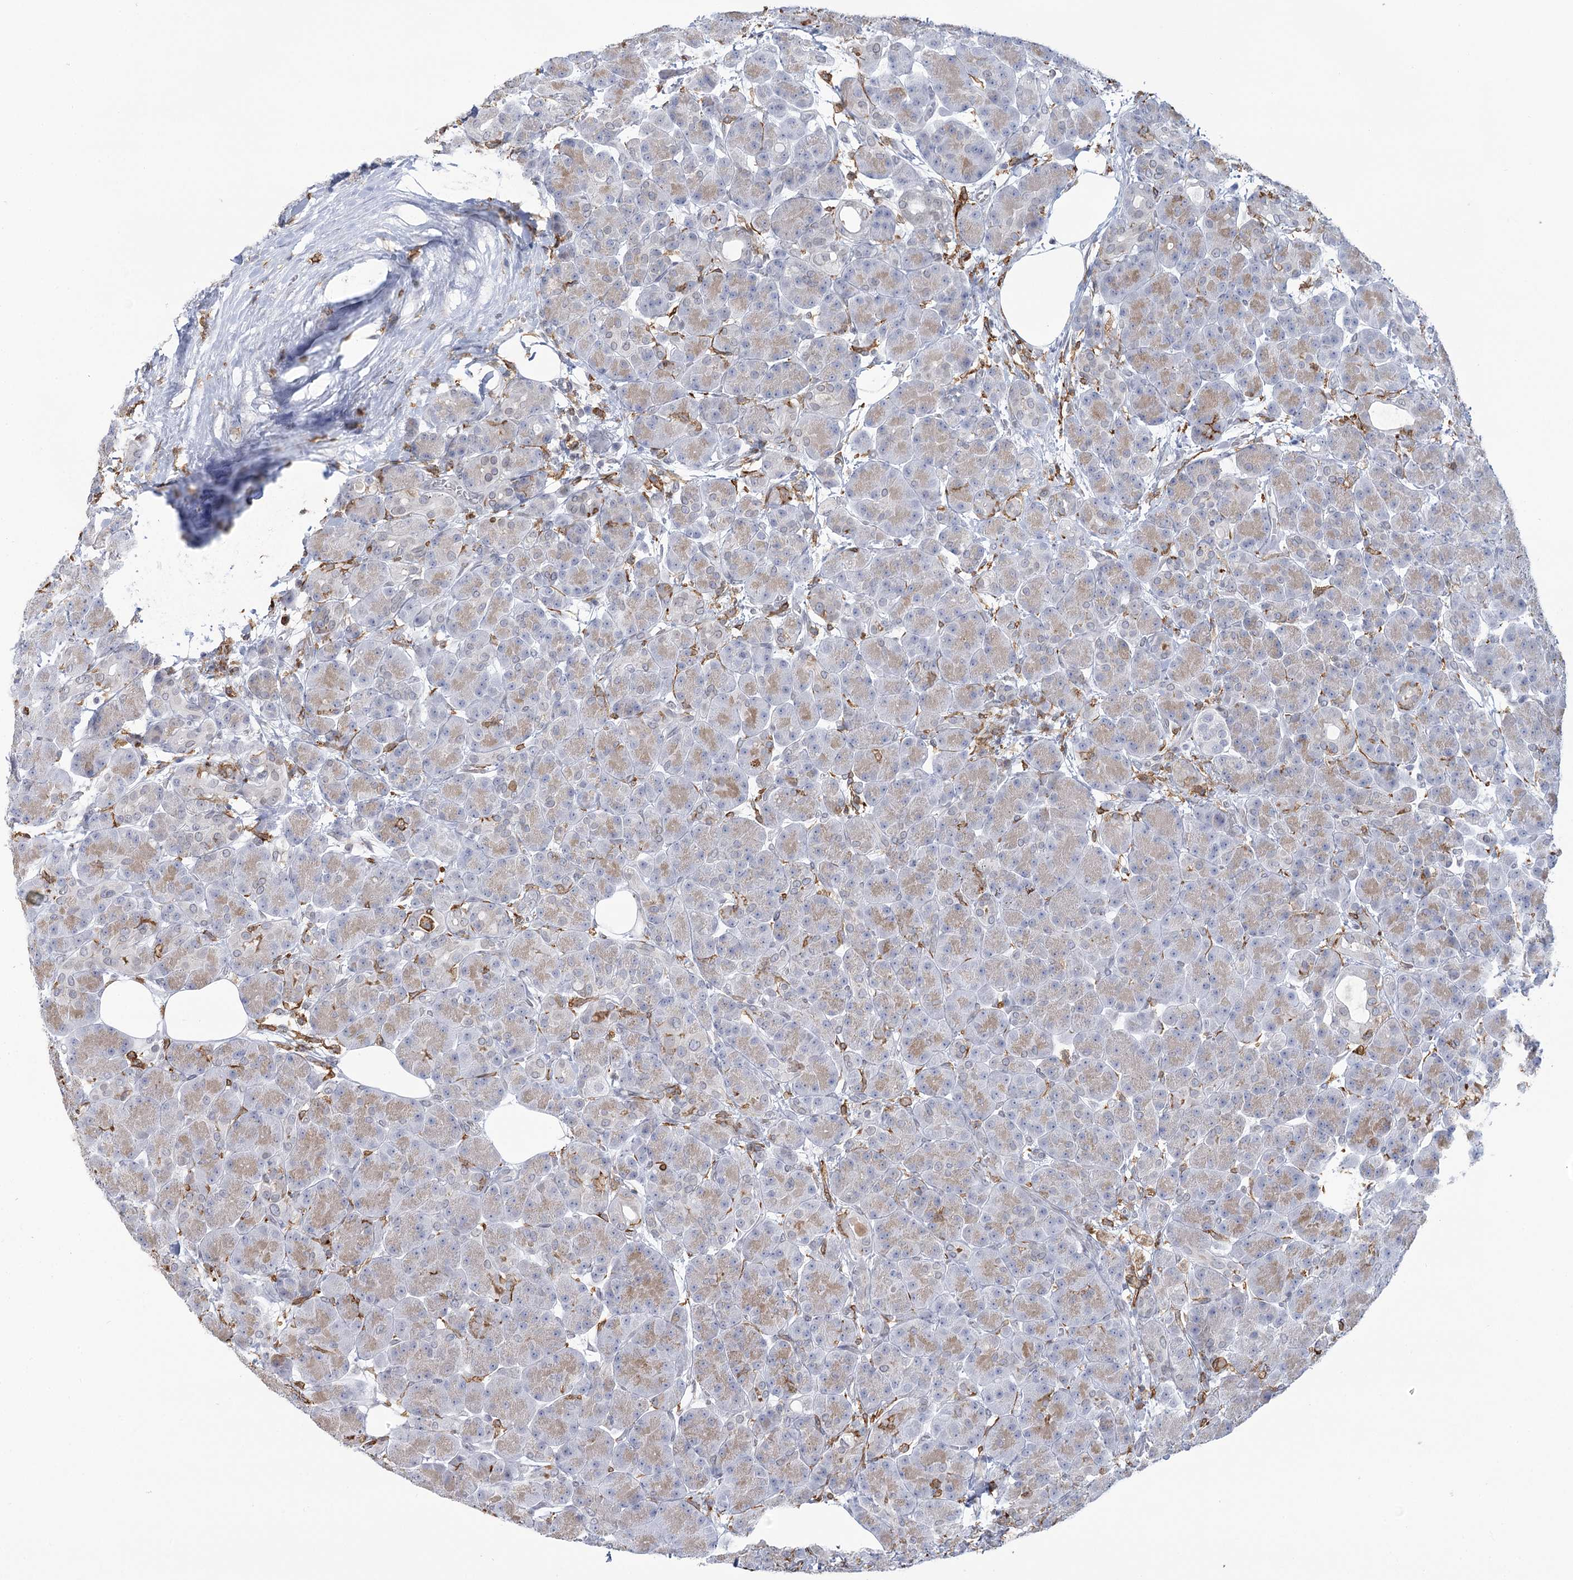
{"staining": {"intensity": "weak", "quantity": "25%-75%", "location": "cytoplasmic/membranous"}, "tissue": "pancreas", "cell_type": "Exocrine glandular cells", "image_type": "normal", "snomed": [{"axis": "morphology", "description": "Normal tissue, NOS"}, {"axis": "topography", "description": "Pancreas"}], "caption": "Protein staining of unremarkable pancreas shows weak cytoplasmic/membranous positivity in about 25%-75% of exocrine glandular cells. (brown staining indicates protein expression, while blue staining denotes nuclei).", "gene": "C11orf1", "patient": {"sex": "male", "age": 63}}